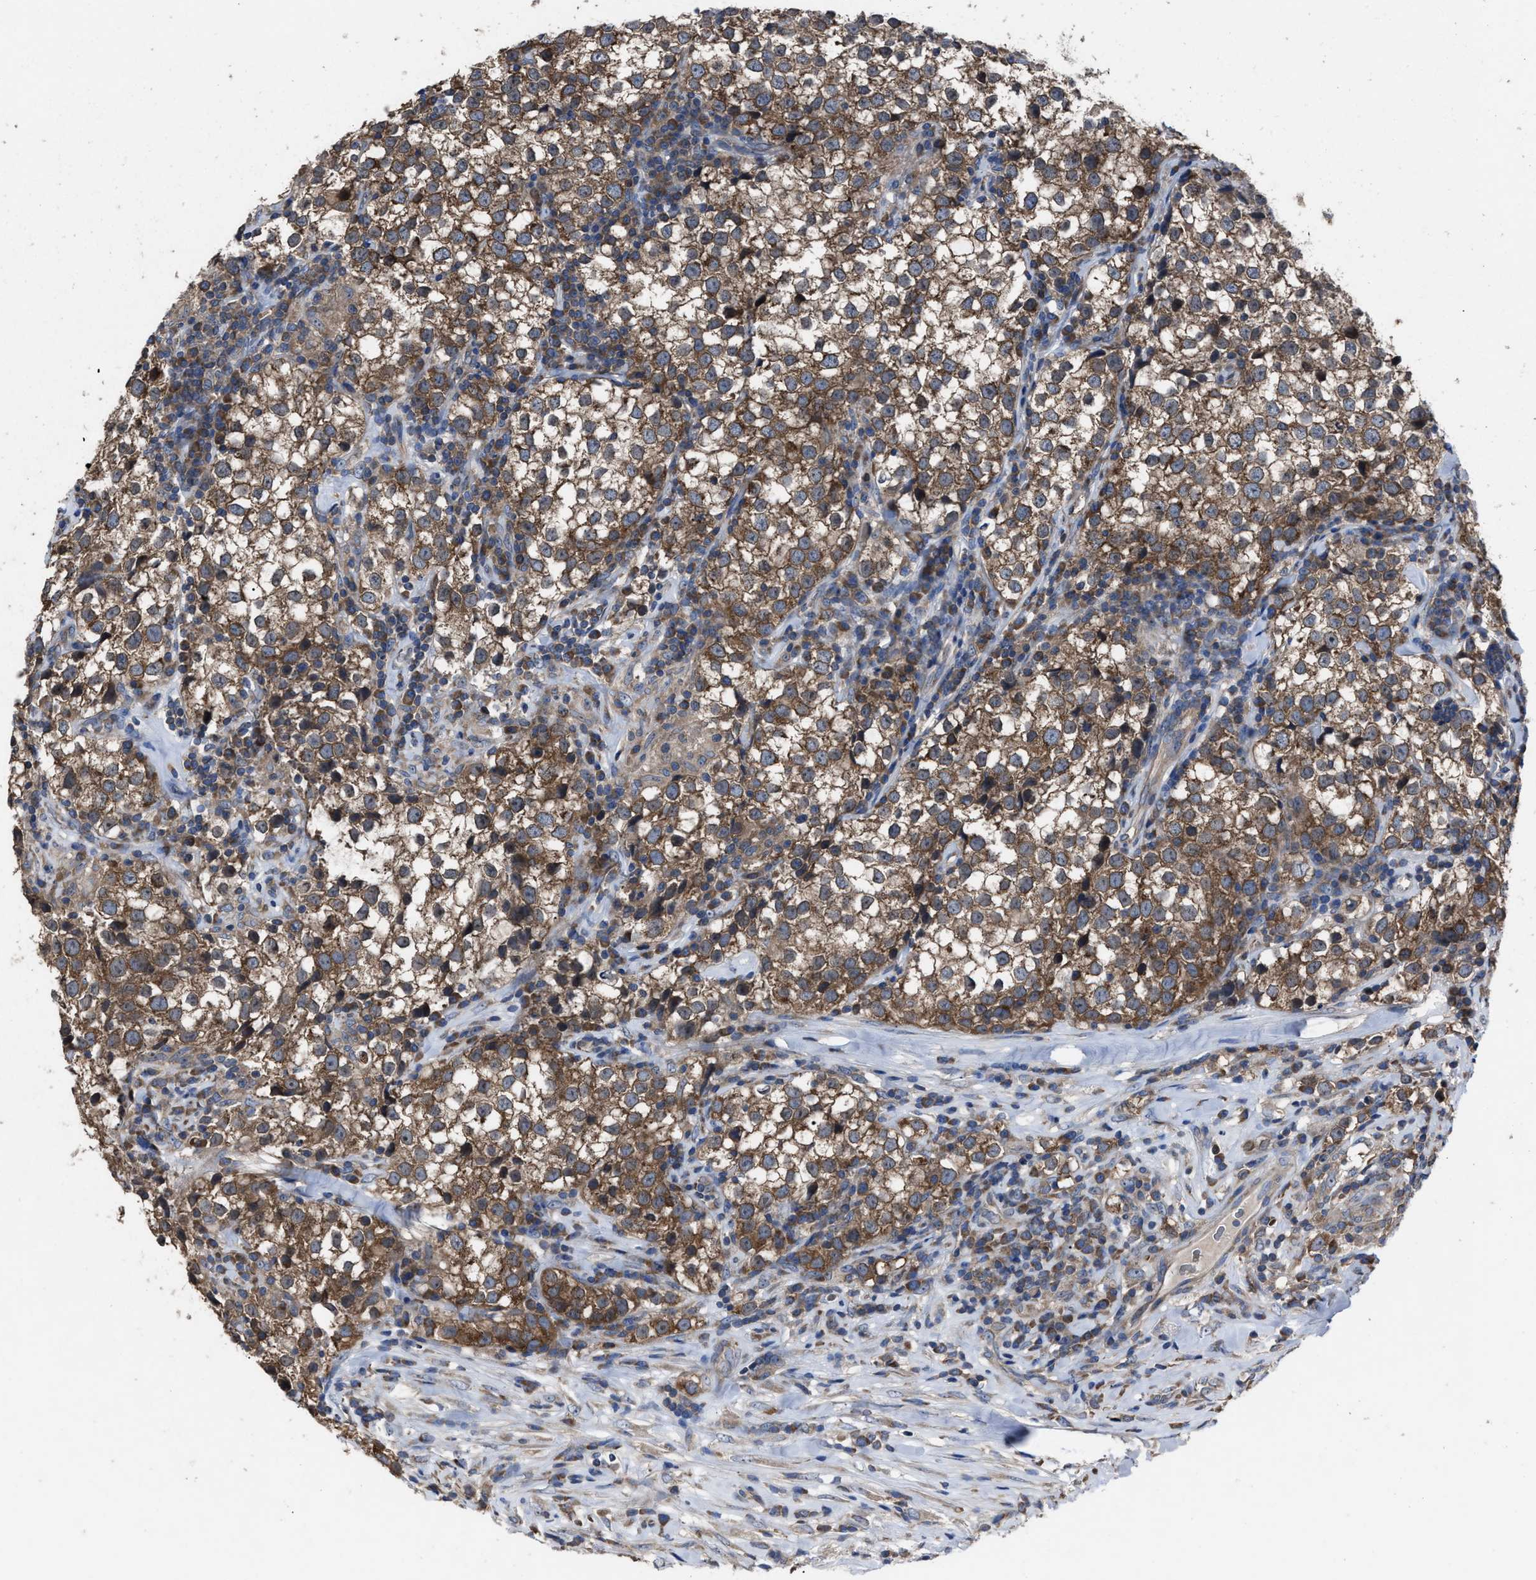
{"staining": {"intensity": "moderate", "quantity": ">75%", "location": "cytoplasmic/membranous"}, "tissue": "testis cancer", "cell_type": "Tumor cells", "image_type": "cancer", "snomed": [{"axis": "morphology", "description": "Seminoma, NOS"}, {"axis": "morphology", "description": "Carcinoma, Embryonal, NOS"}, {"axis": "topography", "description": "Testis"}], "caption": "A brown stain shows moderate cytoplasmic/membranous expression of a protein in testis cancer (seminoma) tumor cells.", "gene": "UPF1", "patient": {"sex": "male", "age": 36}}